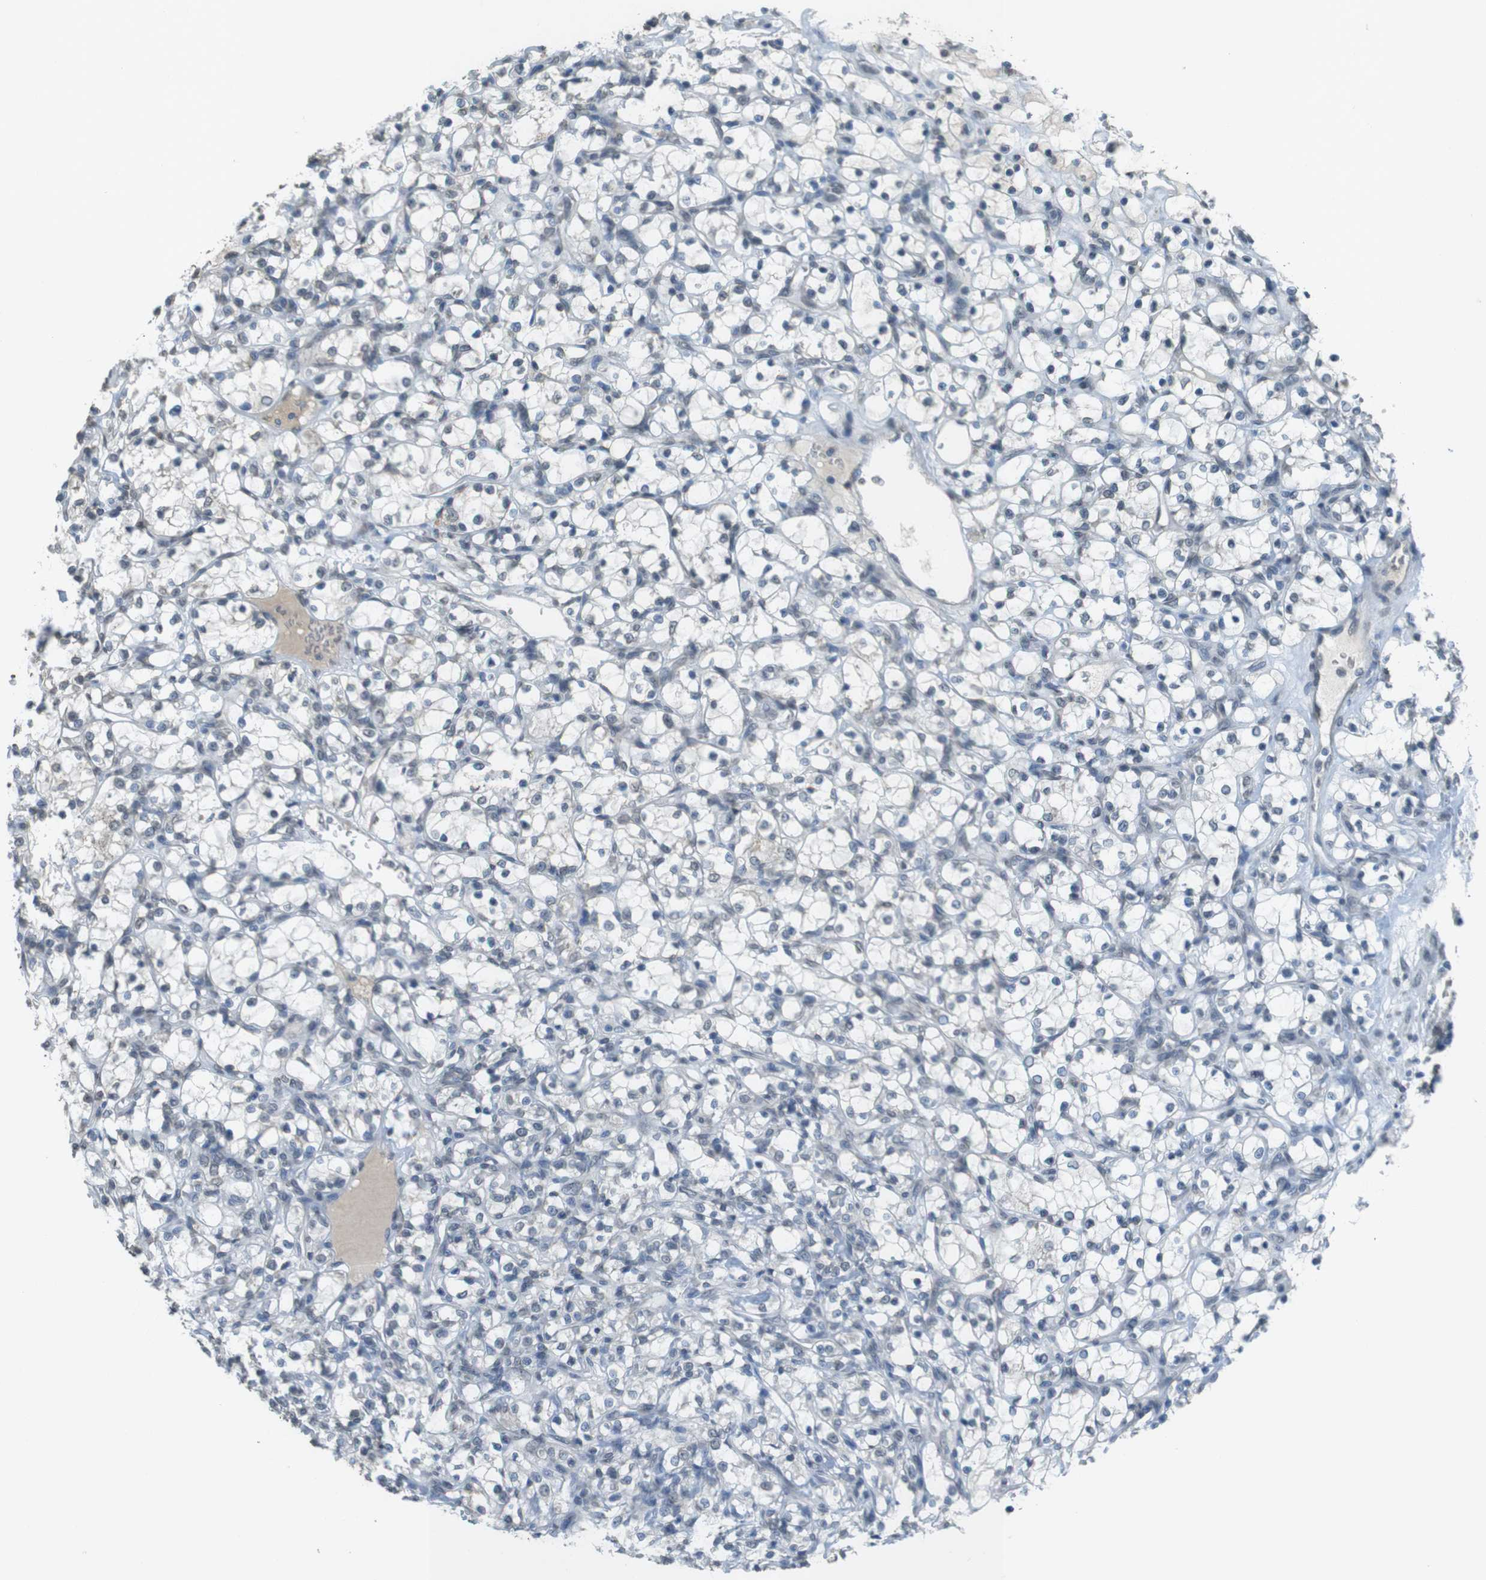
{"staining": {"intensity": "negative", "quantity": "none", "location": "none"}, "tissue": "renal cancer", "cell_type": "Tumor cells", "image_type": "cancer", "snomed": [{"axis": "morphology", "description": "Adenocarcinoma, NOS"}, {"axis": "topography", "description": "Kidney"}], "caption": "Histopathology image shows no significant protein expression in tumor cells of renal cancer.", "gene": "FZD10", "patient": {"sex": "female", "age": 69}}